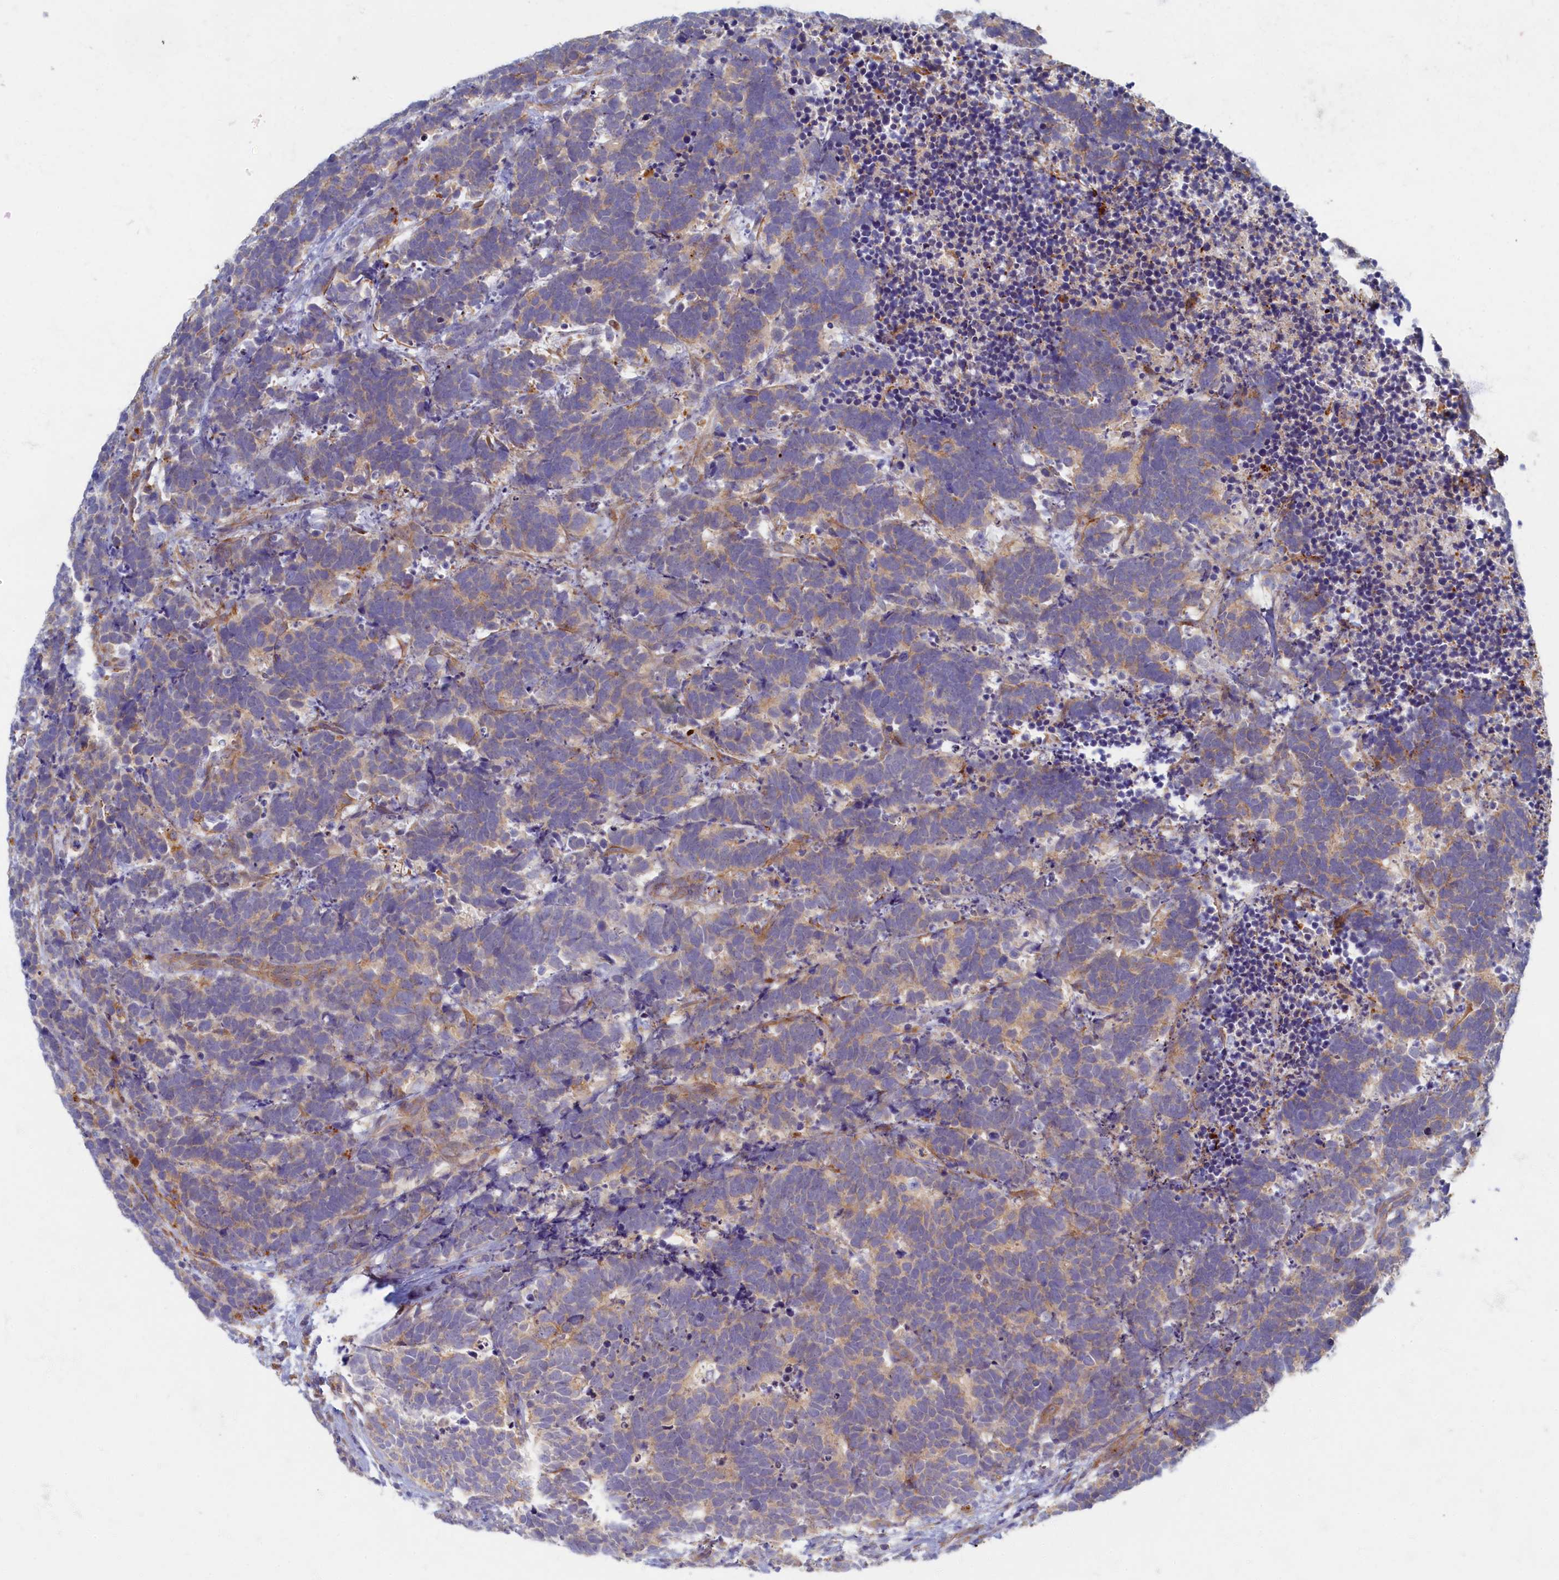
{"staining": {"intensity": "weak", "quantity": "25%-75%", "location": "cytoplasmic/membranous"}, "tissue": "carcinoid", "cell_type": "Tumor cells", "image_type": "cancer", "snomed": [{"axis": "morphology", "description": "Carcinoma, NOS"}, {"axis": "morphology", "description": "Carcinoid, malignant, NOS"}, {"axis": "topography", "description": "Urinary bladder"}], "caption": "Protein staining shows weak cytoplasmic/membranous expression in about 25%-75% of tumor cells in carcinoid.", "gene": "PSMG2", "patient": {"sex": "male", "age": 57}}